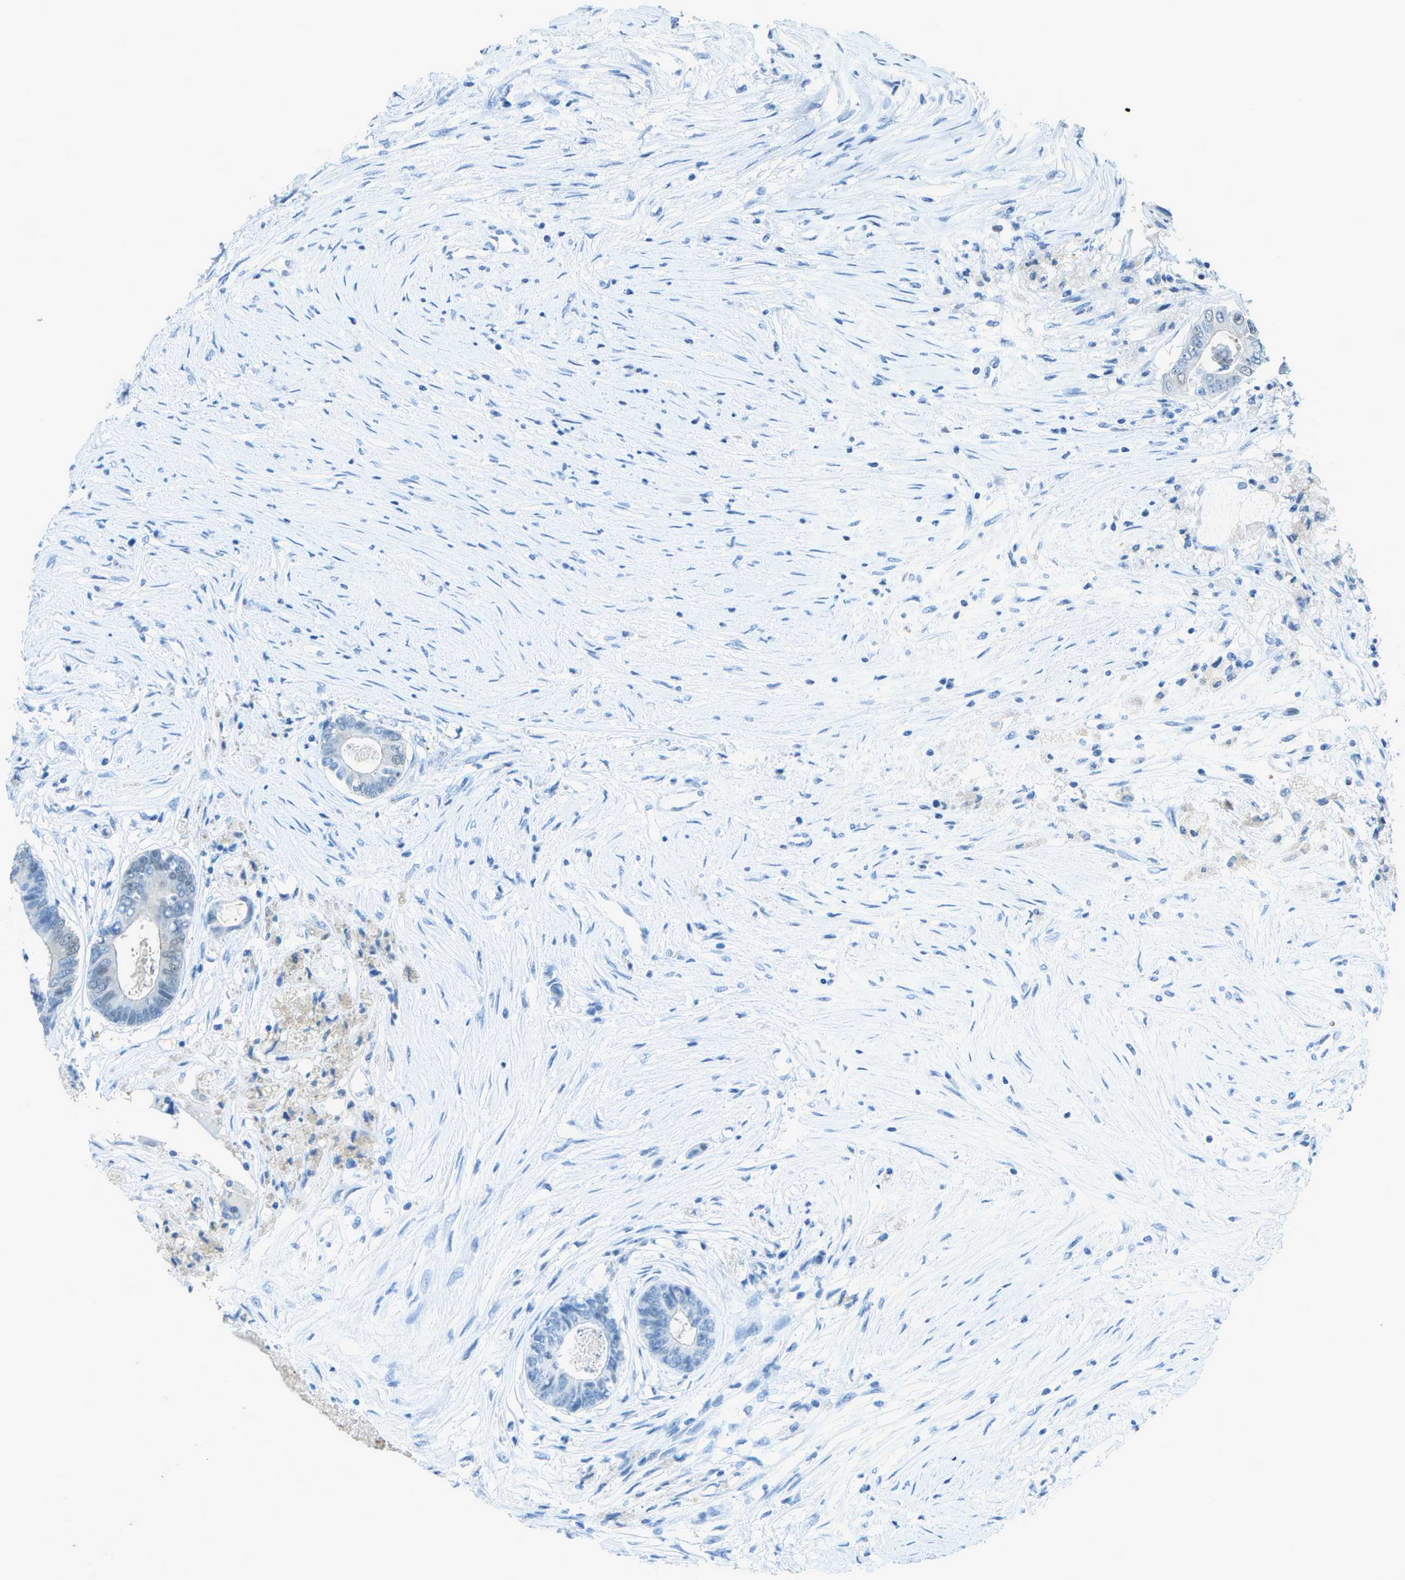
{"staining": {"intensity": "negative", "quantity": "none", "location": "none"}, "tissue": "colorectal cancer", "cell_type": "Tumor cells", "image_type": "cancer", "snomed": [{"axis": "morphology", "description": "Adenocarcinoma, NOS"}, {"axis": "topography", "description": "Rectum"}], "caption": "This micrograph is of colorectal cancer (adenocarcinoma) stained with IHC to label a protein in brown with the nuclei are counter-stained blue. There is no staining in tumor cells.", "gene": "ASL", "patient": {"sex": "male", "age": 63}}